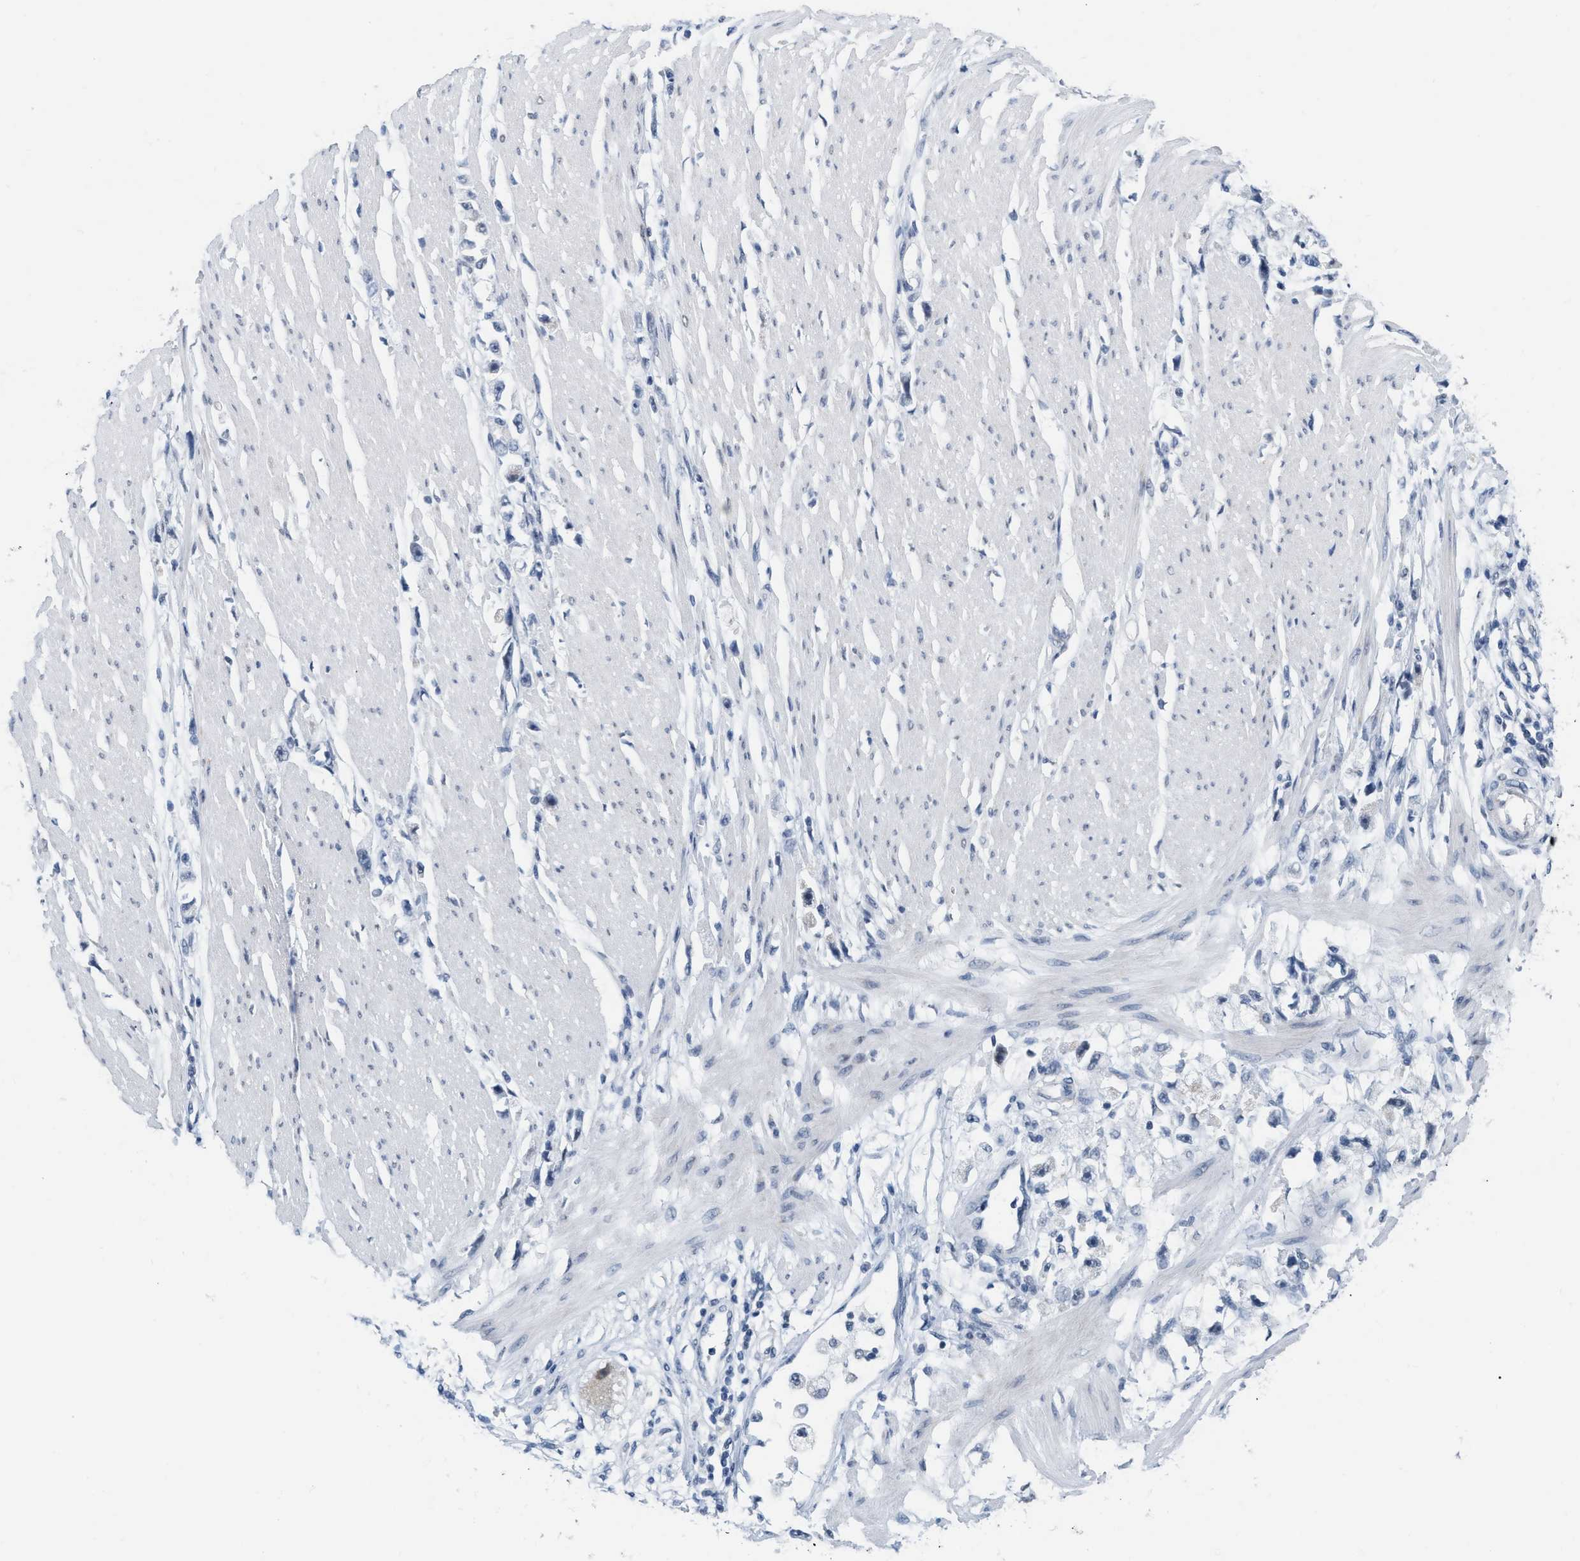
{"staining": {"intensity": "negative", "quantity": "none", "location": "none"}, "tissue": "stomach cancer", "cell_type": "Tumor cells", "image_type": "cancer", "snomed": [{"axis": "morphology", "description": "Adenocarcinoma, NOS"}, {"axis": "topography", "description": "Stomach"}], "caption": "A histopathology image of stomach adenocarcinoma stained for a protein reveals no brown staining in tumor cells.", "gene": "XIRP1", "patient": {"sex": "female", "age": 59}}